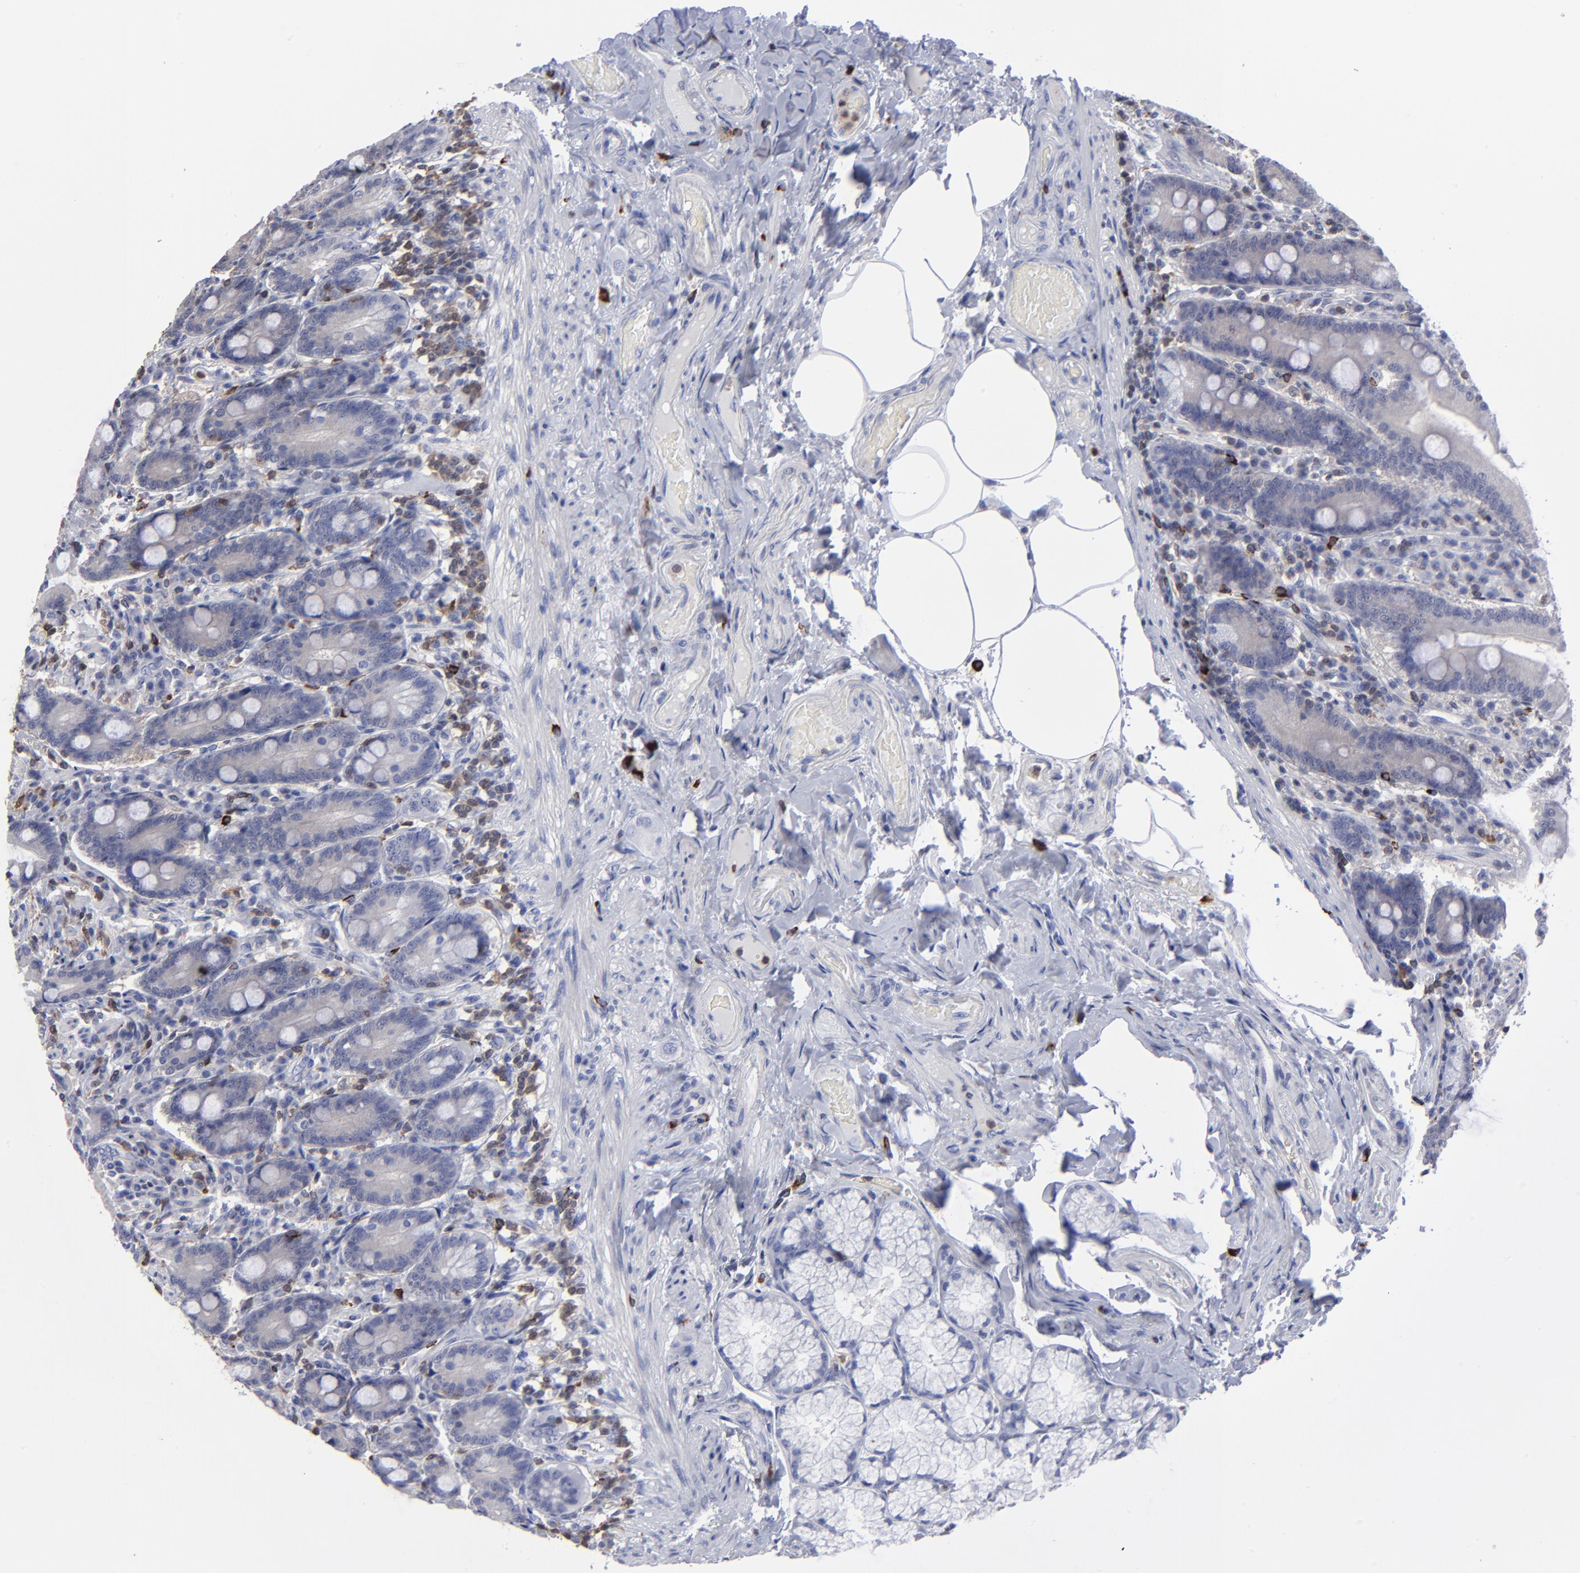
{"staining": {"intensity": "negative", "quantity": "none", "location": "none"}, "tissue": "duodenum", "cell_type": "Glandular cells", "image_type": "normal", "snomed": [{"axis": "morphology", "description": "Normal tissue, NOS"}, {"axis": "topography", "description": "Duodenum"}], "caption": "The image demonstrates no staining of glandular cells in normal duodenum.", "gene": "TBXT", "patient": {"sex": "female", "age": 64}}